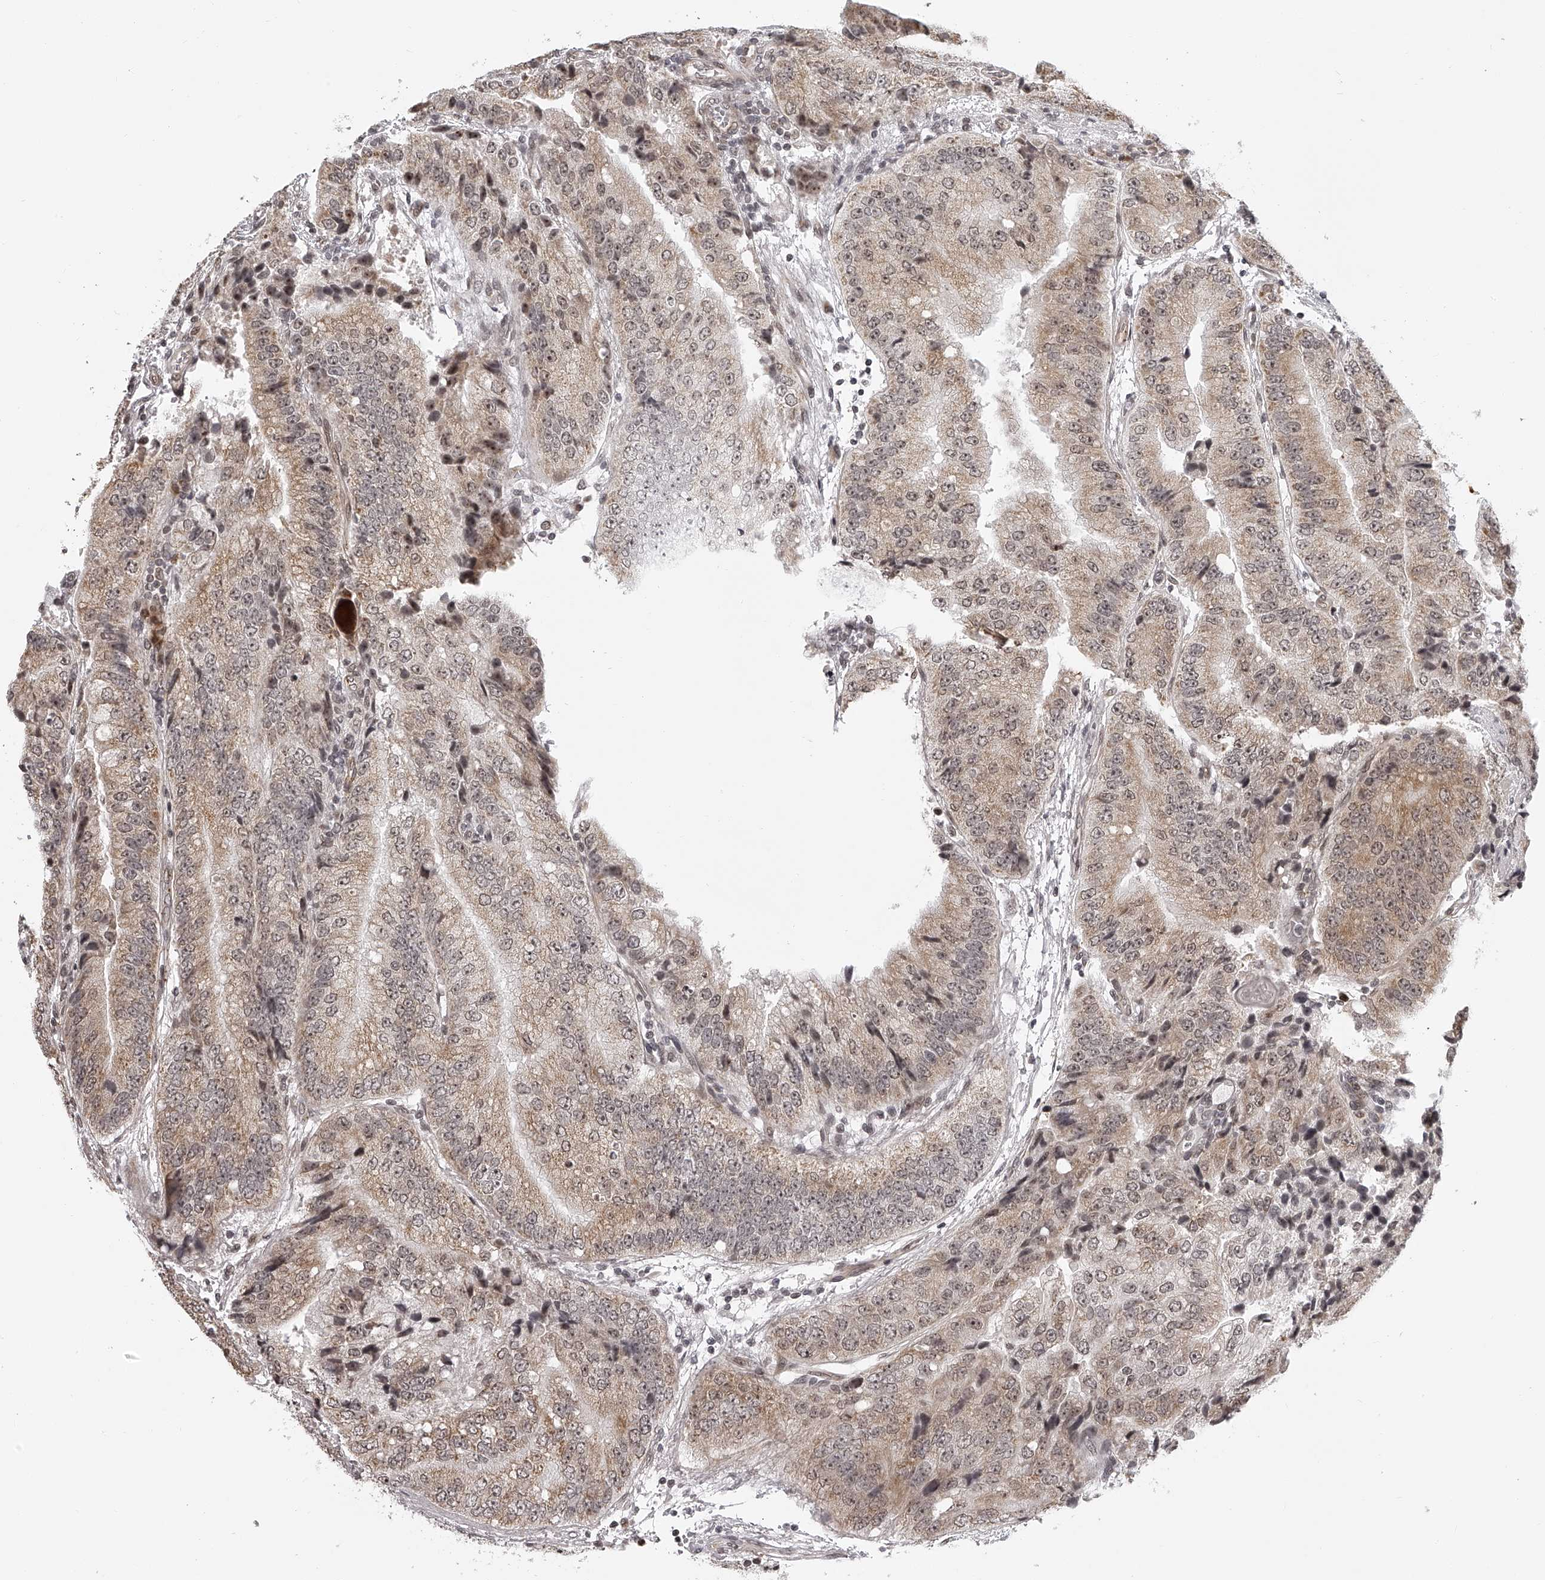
{"staining": {"intensity": "weak", "quantity": ">75%", "location": "cytoplasmic/membranous,nuclear"}, "tissue": "prostate cancer", "cell_type": "Tumor cells", "image_type": "cancer", "snomed": [{"axis": "morphology", "description": "Adenocarcinoma, High grade"}, {"axis": "topography", "description": "Prostate"}], "caption": "Tumor cells exhibit weak cytoplasmic/membranous and nuclear positivity in about >75% of cells in prostate high-grade adenocarcinoma. The staining is performed using DAB brown chromogen to label protein expression. The nuclei are counter-stained blue using hematoxylin.", "gene": "ODF2L", "patient": {"sex": "male", "age": 70}}